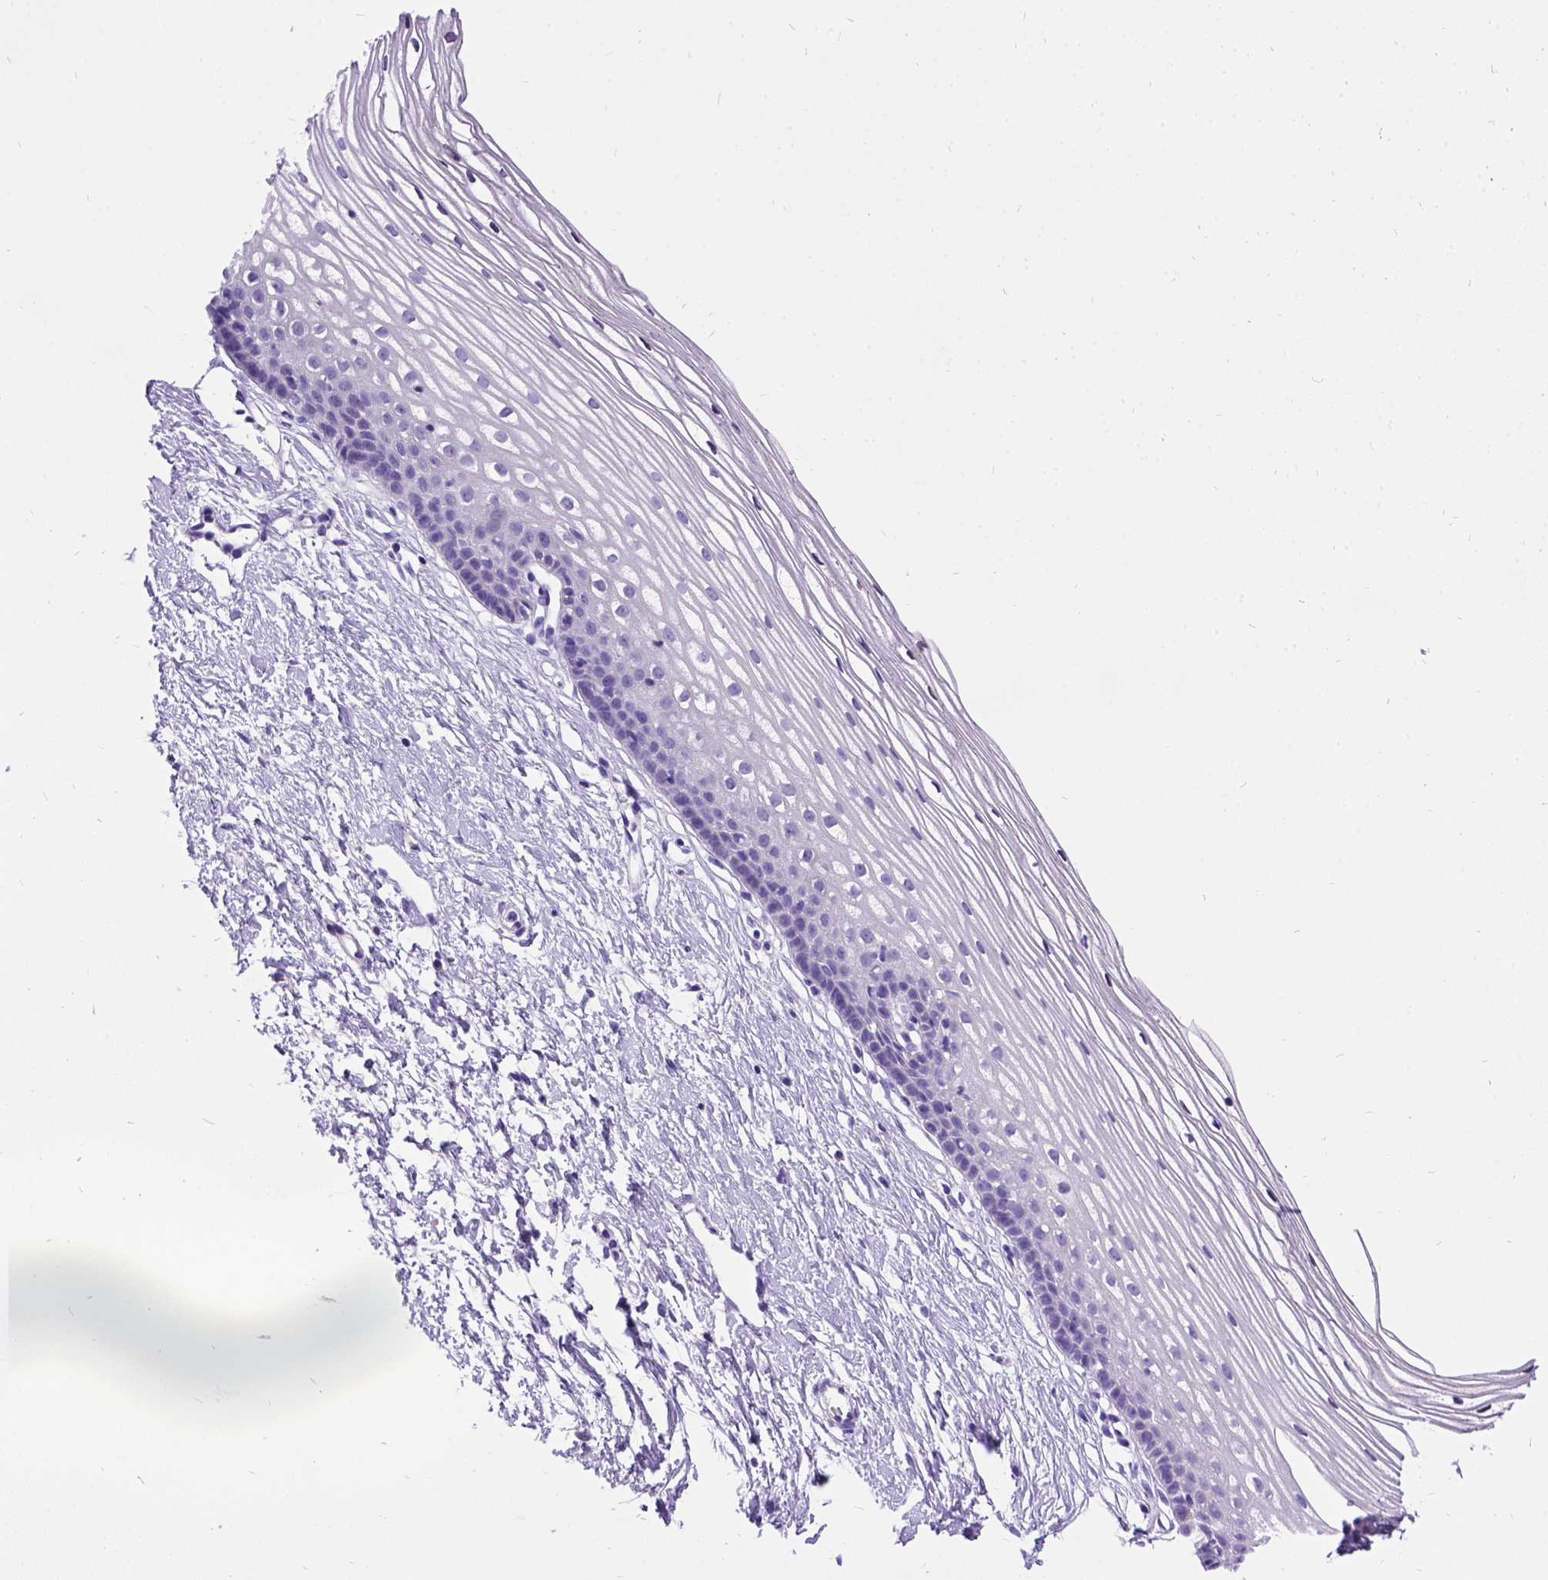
{"staining": {"intensity": "negative", "quantity": "none", "location": "none"}, "tissue": "cervix", "cell_type": "Glandular cells", "image_type": "normal", "snomed": [{"axis": "morphology", "description": "Normal tissue, NOS"}, {"axis": "topography", "description": "Cervix"}], "caption": "High magnification brightfield microscopy of unremarkable cervix stained with DAB (brown) and counterstained with hematoxylin (blue): glandular cells show no significant positivity.", "gene": "ENSG00000254979", "patient": {"sex": "female", "age": 40}}